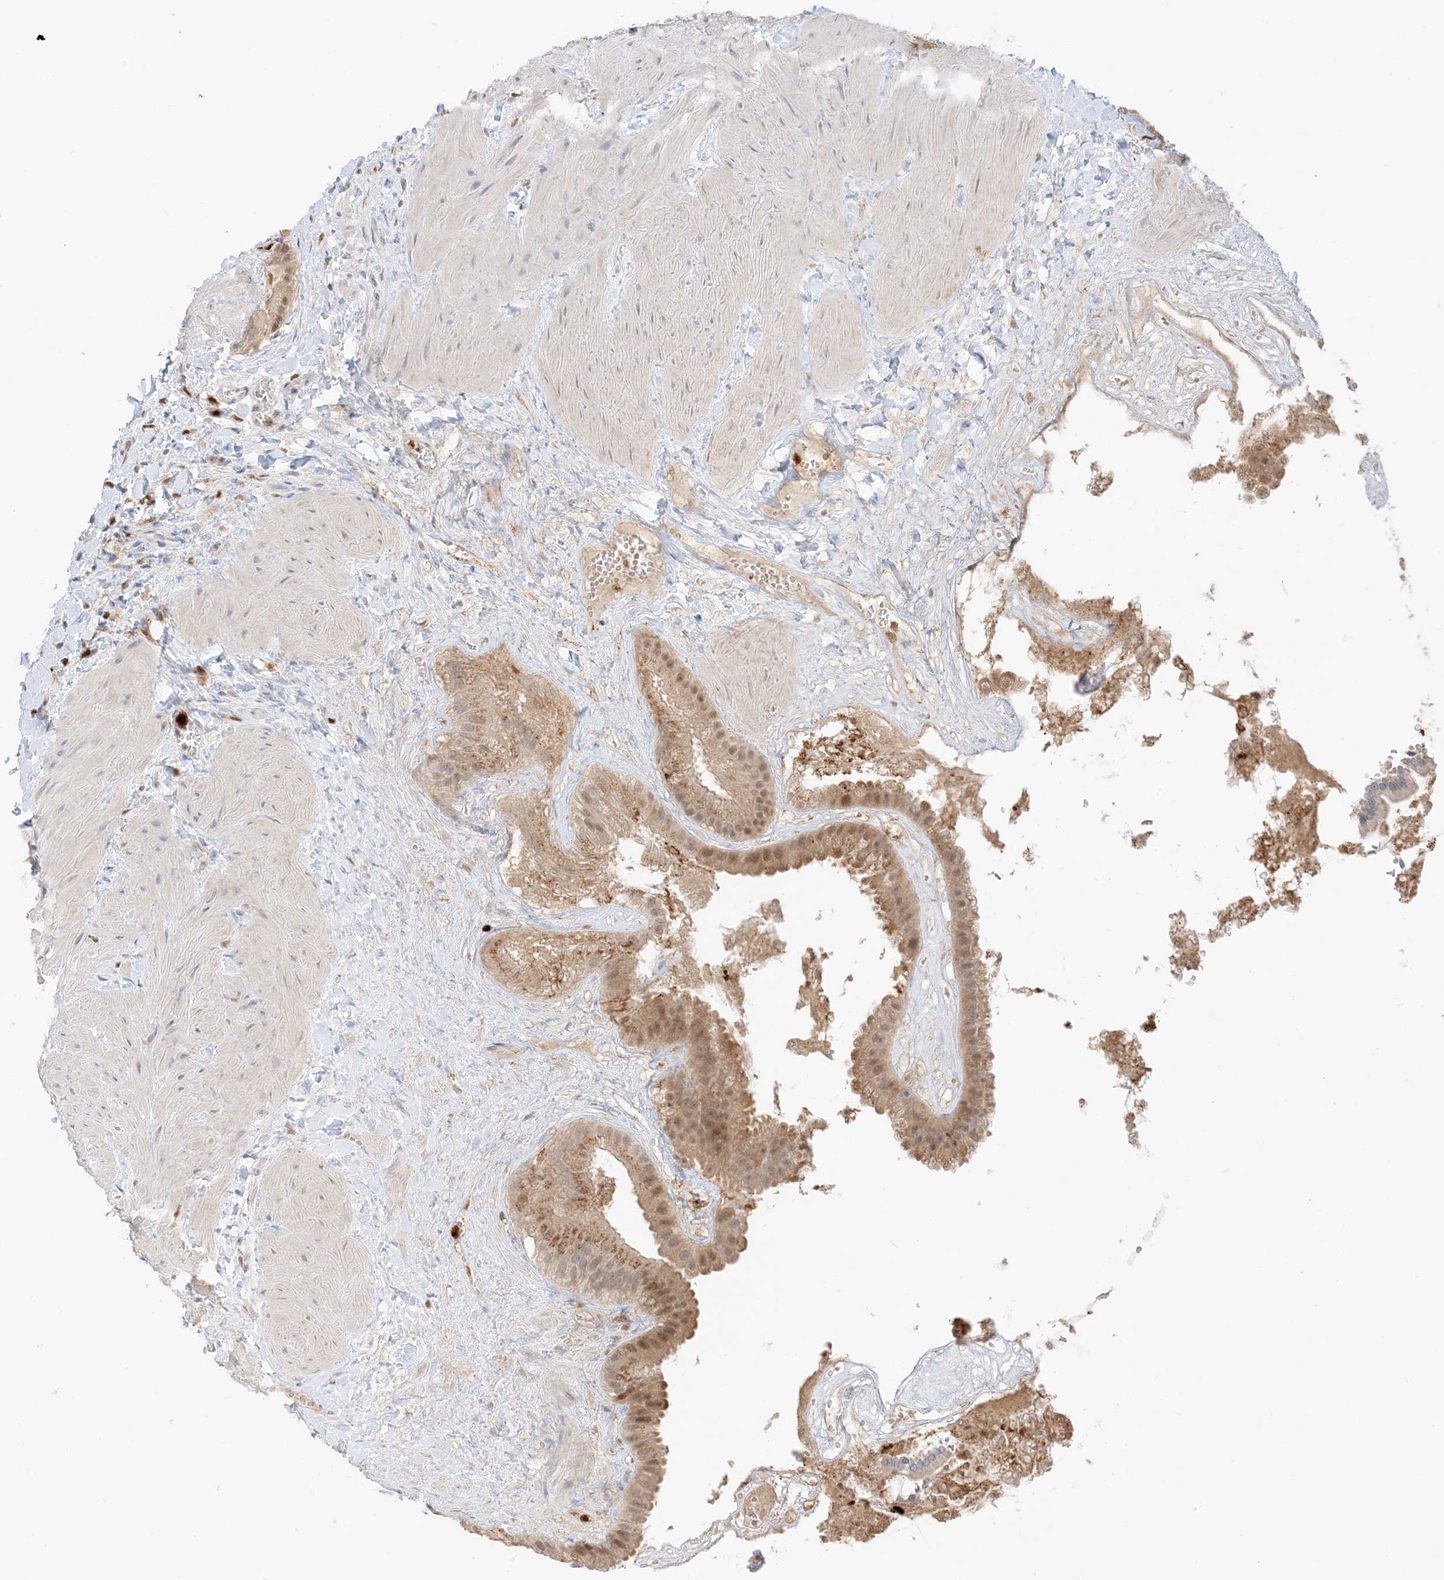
{"staining": {"intensity": "moderate", "quantity": ">75%", "location": "cytoplasmic/membranous,nuclear"}, "tissue": "gallbladder", "cell_type": "Glandular cells", "image_type": "normal", "snomed": [{"axis": "morphology", "description": "Normal tissue, NOS"}, {"axis": "topography", "description": "Gallbladder"}], "caption": "Protein positivity by immunohistochemistry (IHC) exhibits moderate cytoplasmic/membranous,nuclear staining in approximately >75% of glandular cells in normal gallbladder. Using DAB (3,3'-diaminobenzidine) (brown) and hematoxylin (blue) stains, captured at high magnification using brightfield microscopy.", "gene": "GCA", "patient": {"sex": "male", "age": 55}}